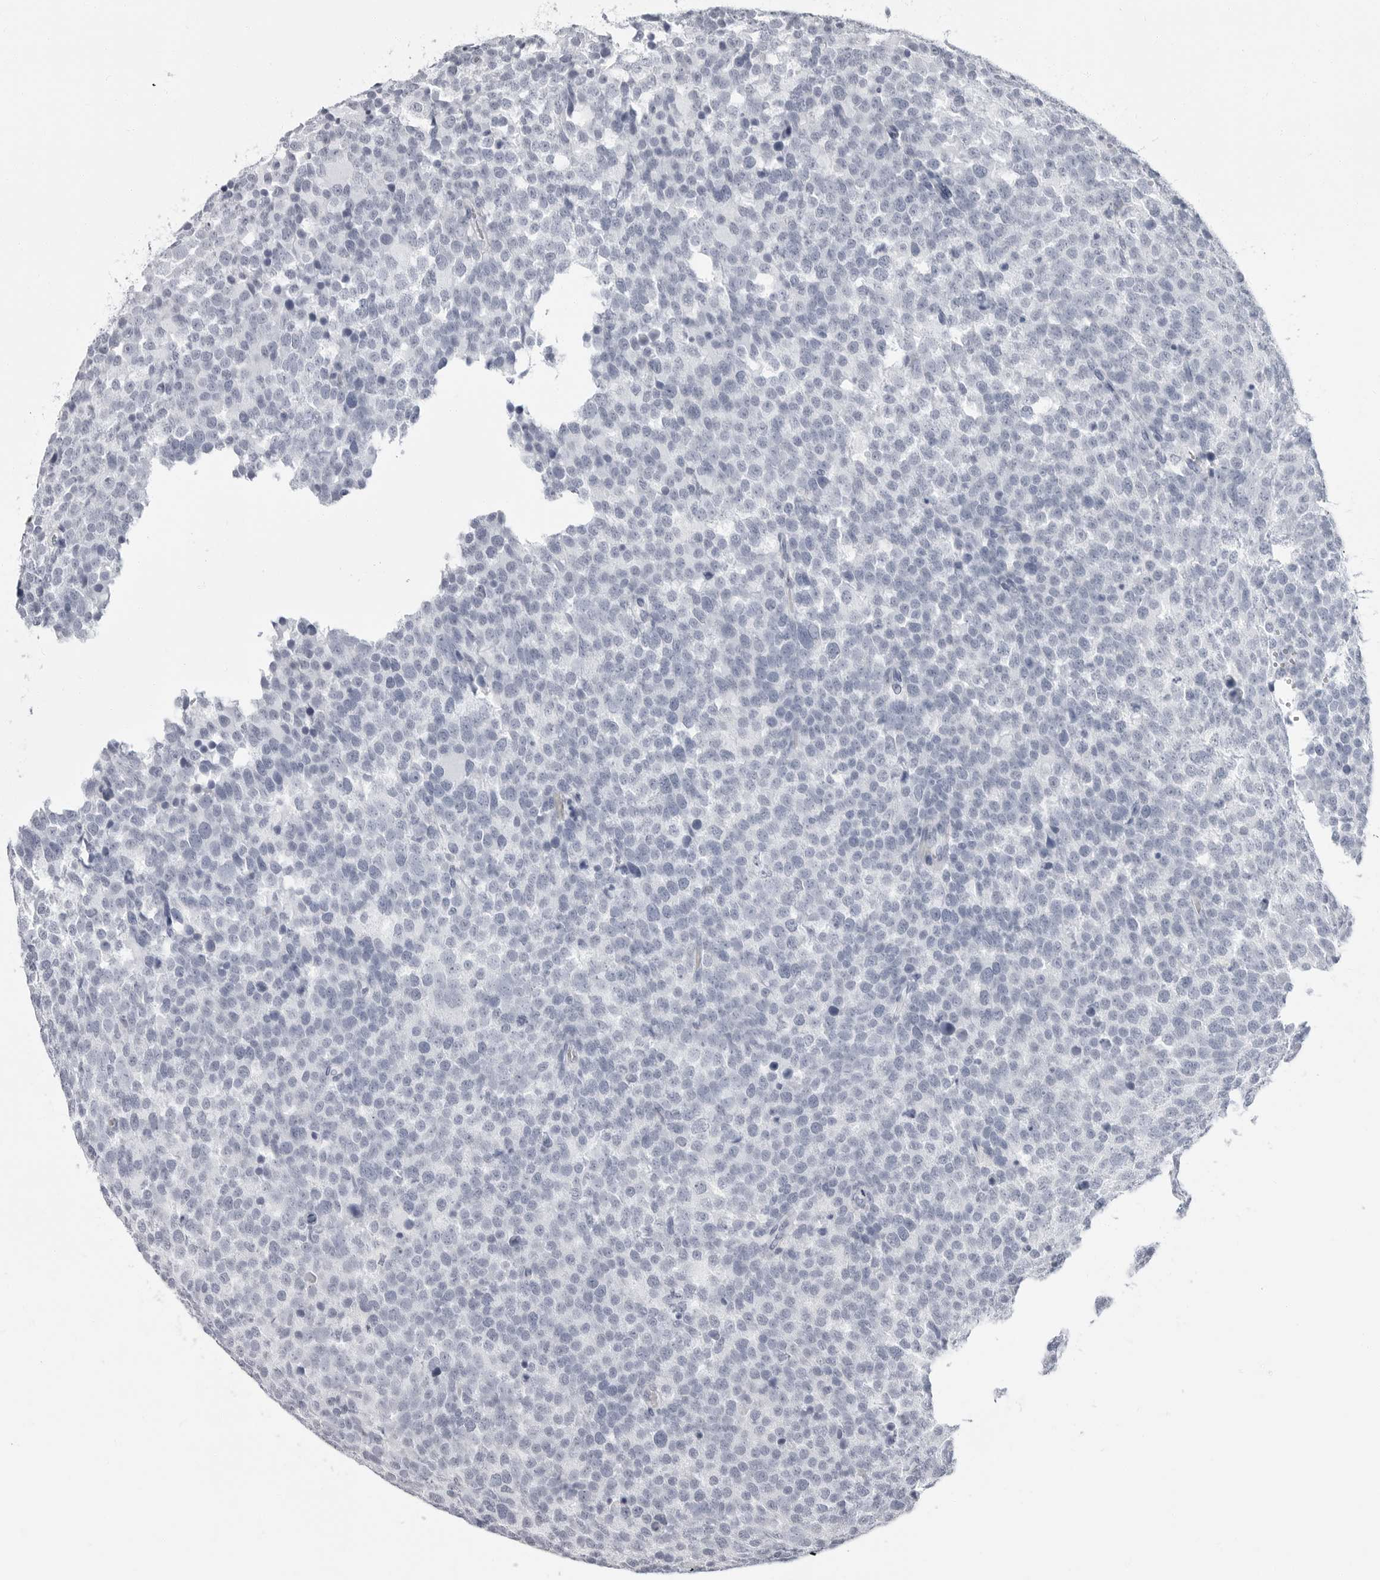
{"staining": {"intensity": "negative", "quantity": "none", "location": "none"}, "tissue": "testis cancer", "cell_type": "Tumor cells", "image_type": "cancer", "snomed": [{"axis": "morphology", "description": "Seminoma, NOS"}, {"axis": "topography", "description": "Testis"}], "caption": "IHC photomicrograph of neoplastic tissue: human testis seminoma stained with DAB reveals no significant protein expression in tumor cells.", "gene": "ERICH3", "patient": {"sex": "male", "age": 71}}